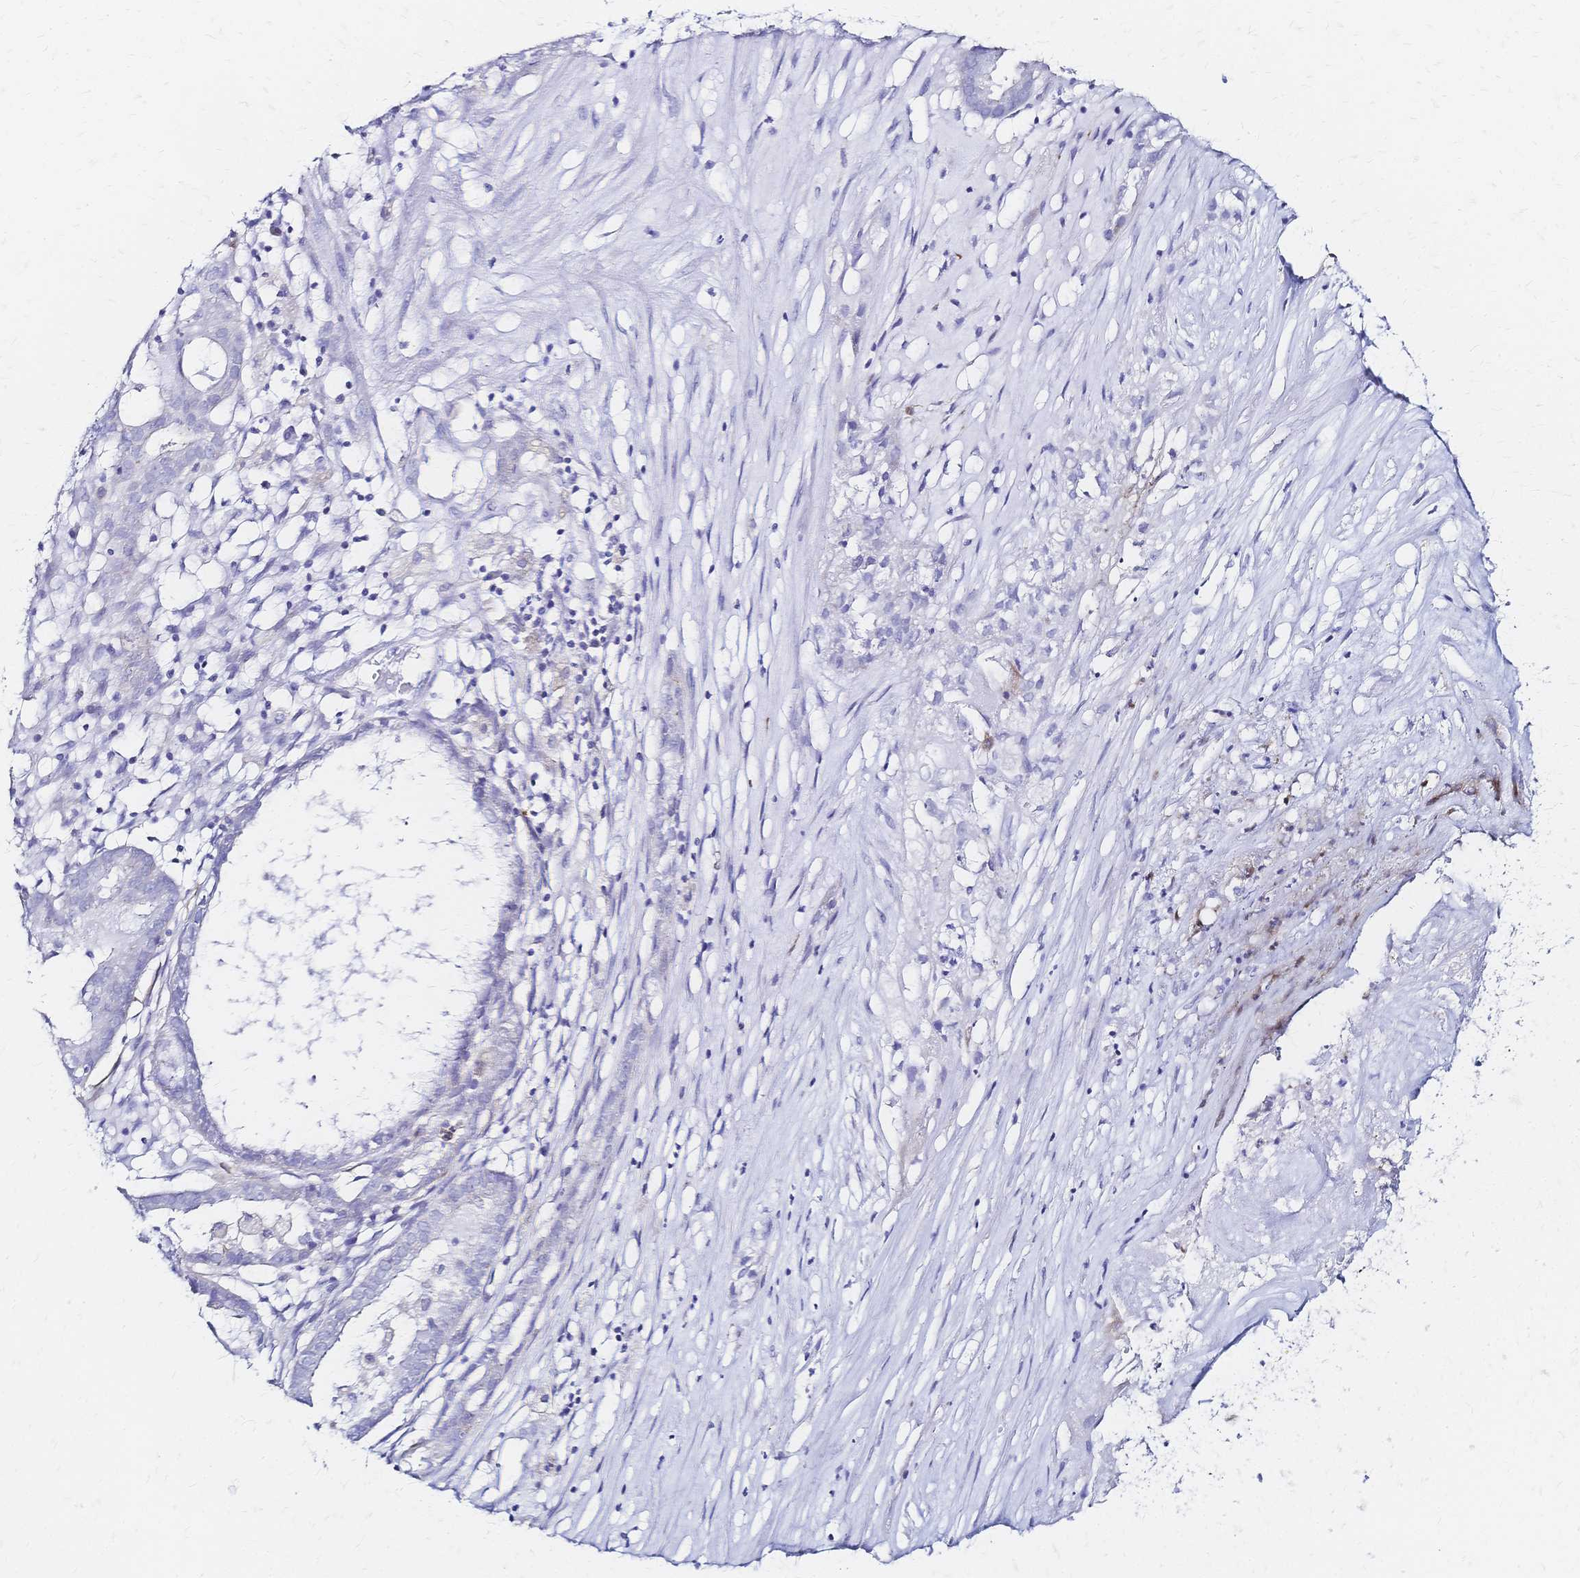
{"staining": {"intensity": "negative", "quantity": "none", "location": "none"}, "tissue": "ovarian cancer", "cell_type": "Tumor cells", "image_type": "cancer", "snomed": [{"axis": "morphology", "description": "Carcinoma, endometroid"}, {"axis": "topography", "description": "Ovary"}], "caption": "The histopathology image demonstrates no significant staining in tumor cells of ovarian endometroid carcinoma.", "gene": "SLC5A1", "patient": {"sex": "female", "age": 64}}